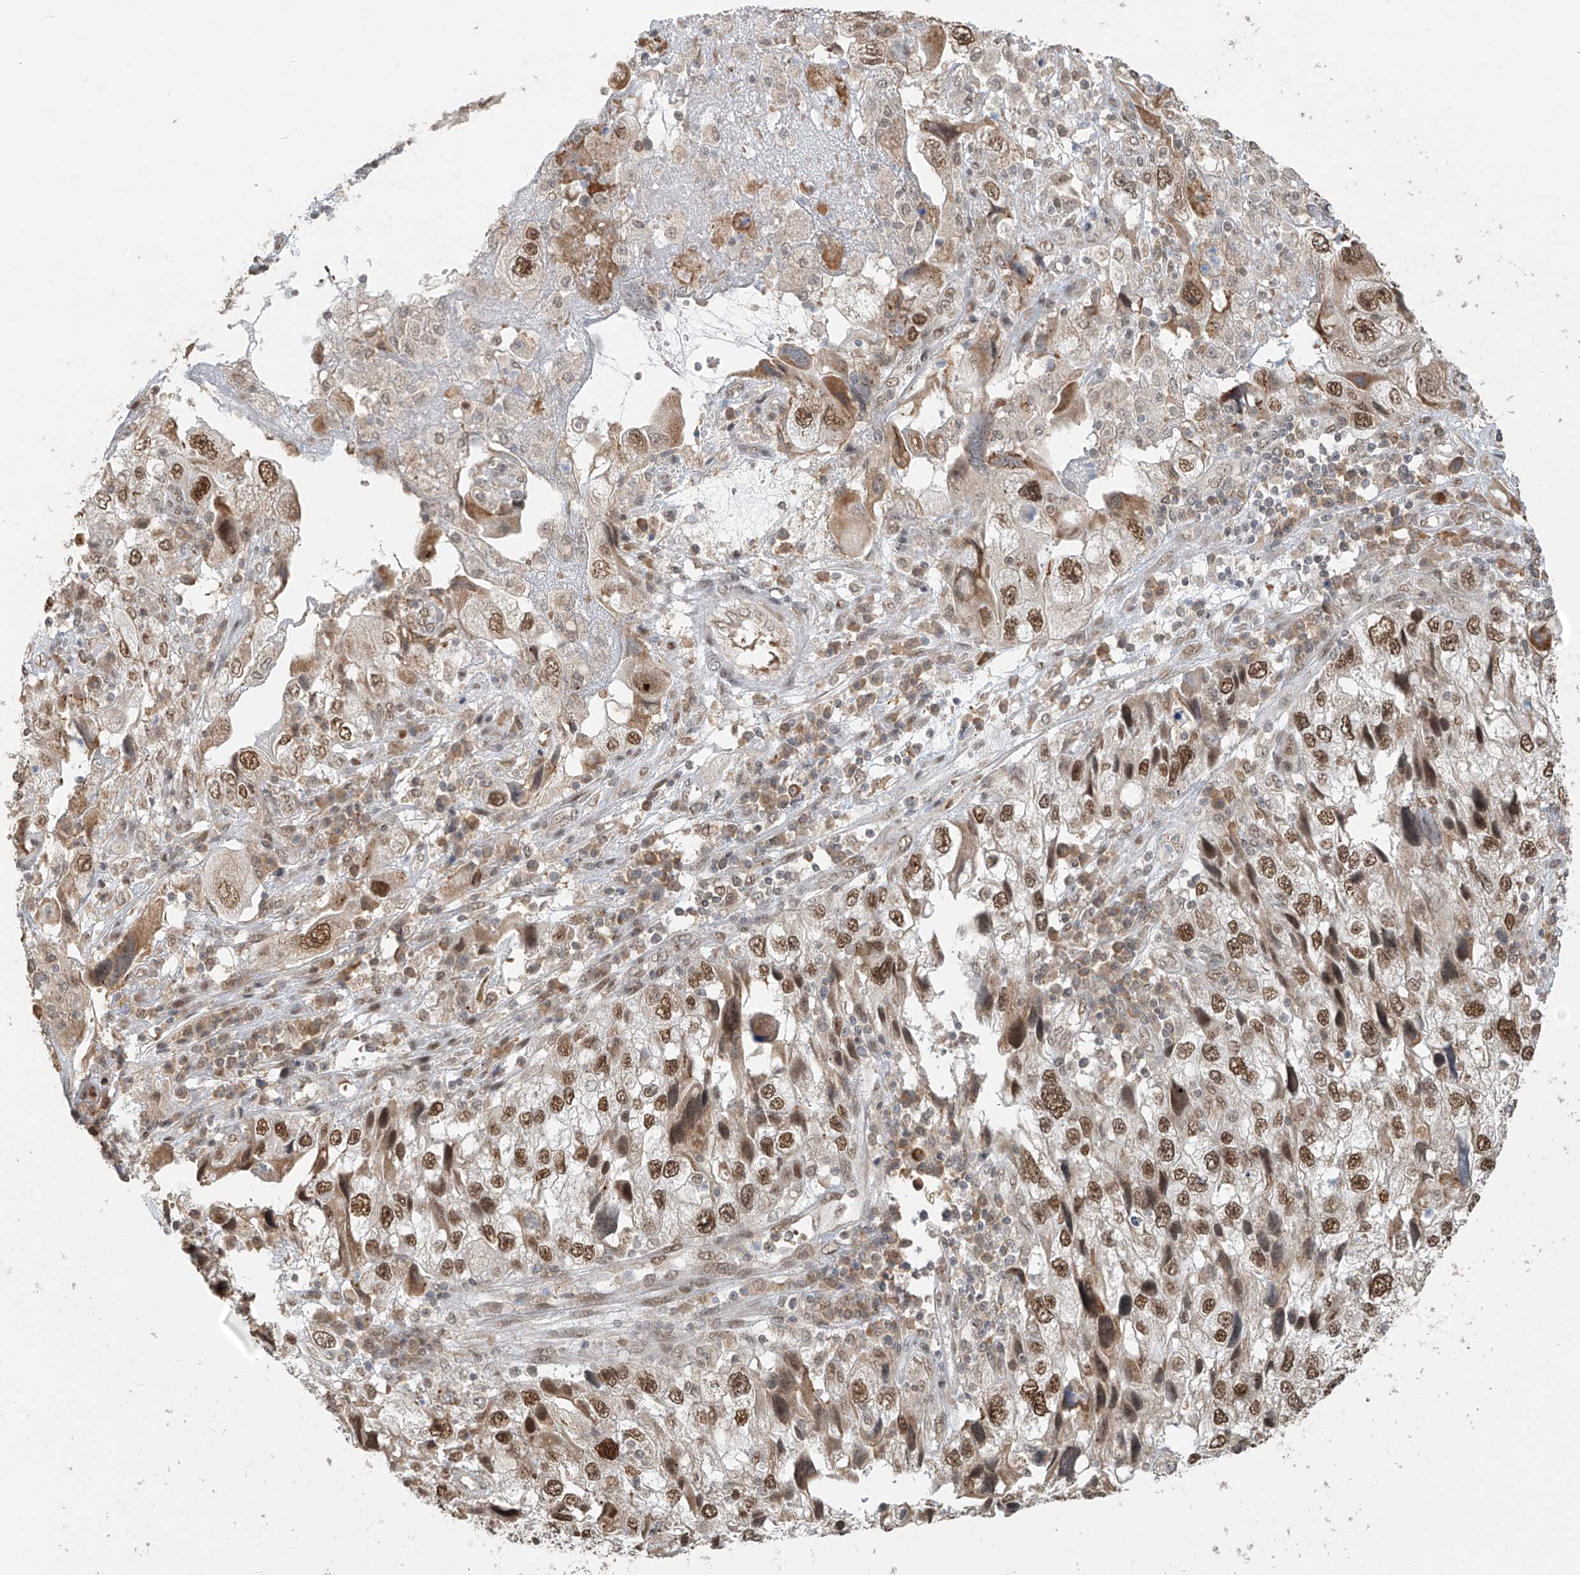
{"staining": {"intensity": "moderate", "quantity": ">75%", "location": "nuclear"}, "tissue": "endometrial cancer", "cell_type": "Tumor cells", "image_type": "cancer", "snomed": [{"axis": "morphology", "description": "Adenocarcinoma, NOS"}, {"axis": "topography", "description": "Endometrium"}], "caption": "The micrograph demonstrates staining of endometrial adenocarcinoma, revealing moderate nuclear protein positivity (brown color) within tumor cells. (Stains: DAB in brown, nuclei in blue, Microscopy: brightfield microscopy at high magnification).", "gene": "ZMYM2", "patient": {"sex": "female", "age": 49}}